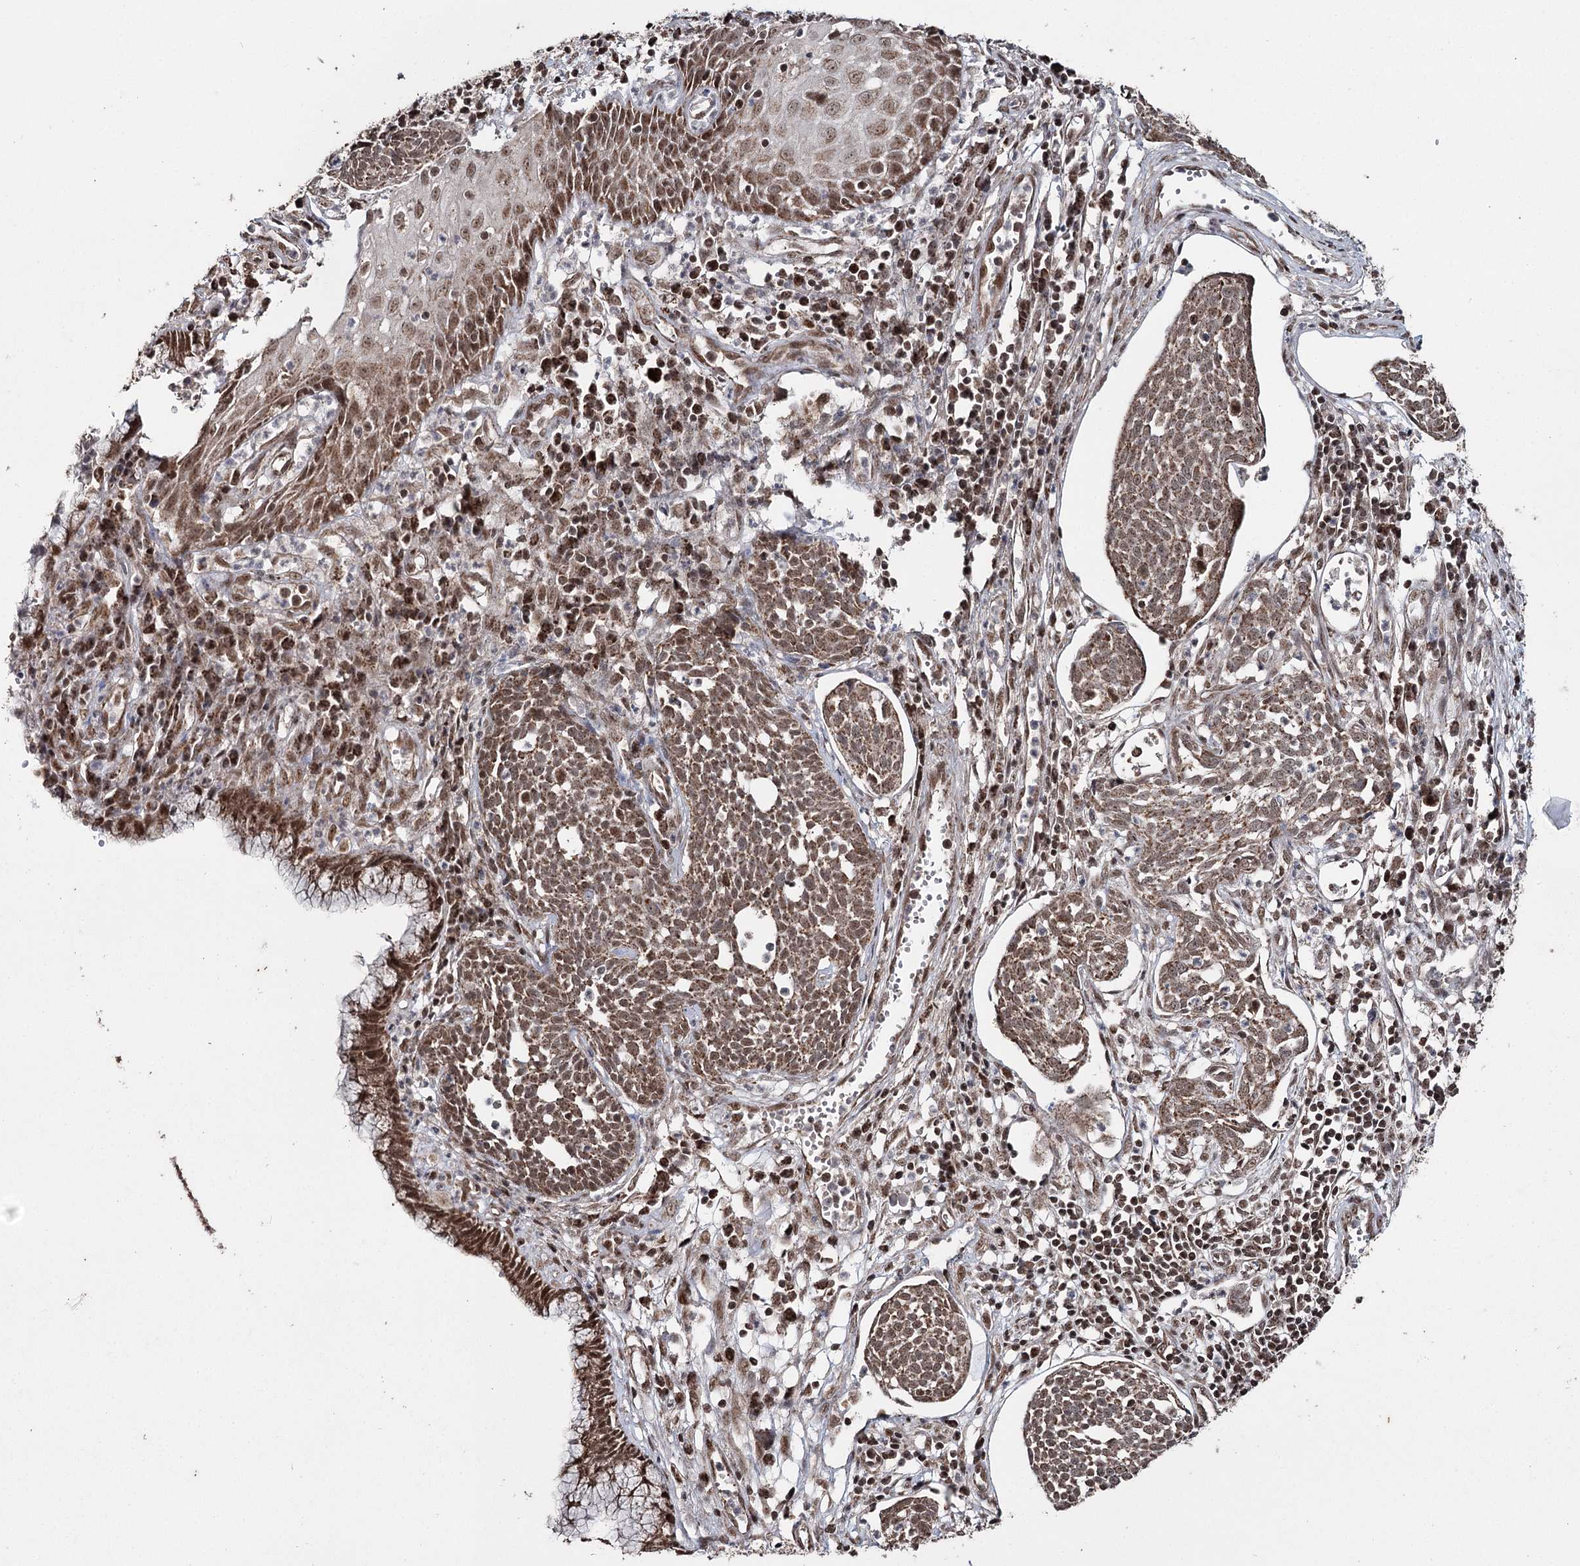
{"staining": {"intensity": "moderate", "quantity": ">75%", "location": "cytoplasmic/membranous,nuclear"}, "tissue": "cervical cancer", "cell_type": "Tumor cells", "image_type": "cancer", "snomed": [{"axis": "morphology", "description": "Squamous cell carcinoma, NOS"}, {"axis": "topography", "description": "Cervix"}], "caption": "This is an image of immunohistochemistry staining of squamous cell carcinoma (cervical), which shows moderate staining in the cytoplasmic/membranous and nuclear of tumor cells.", "gene": "PDHX", "patient": {"sex": "female", "age": 34}}